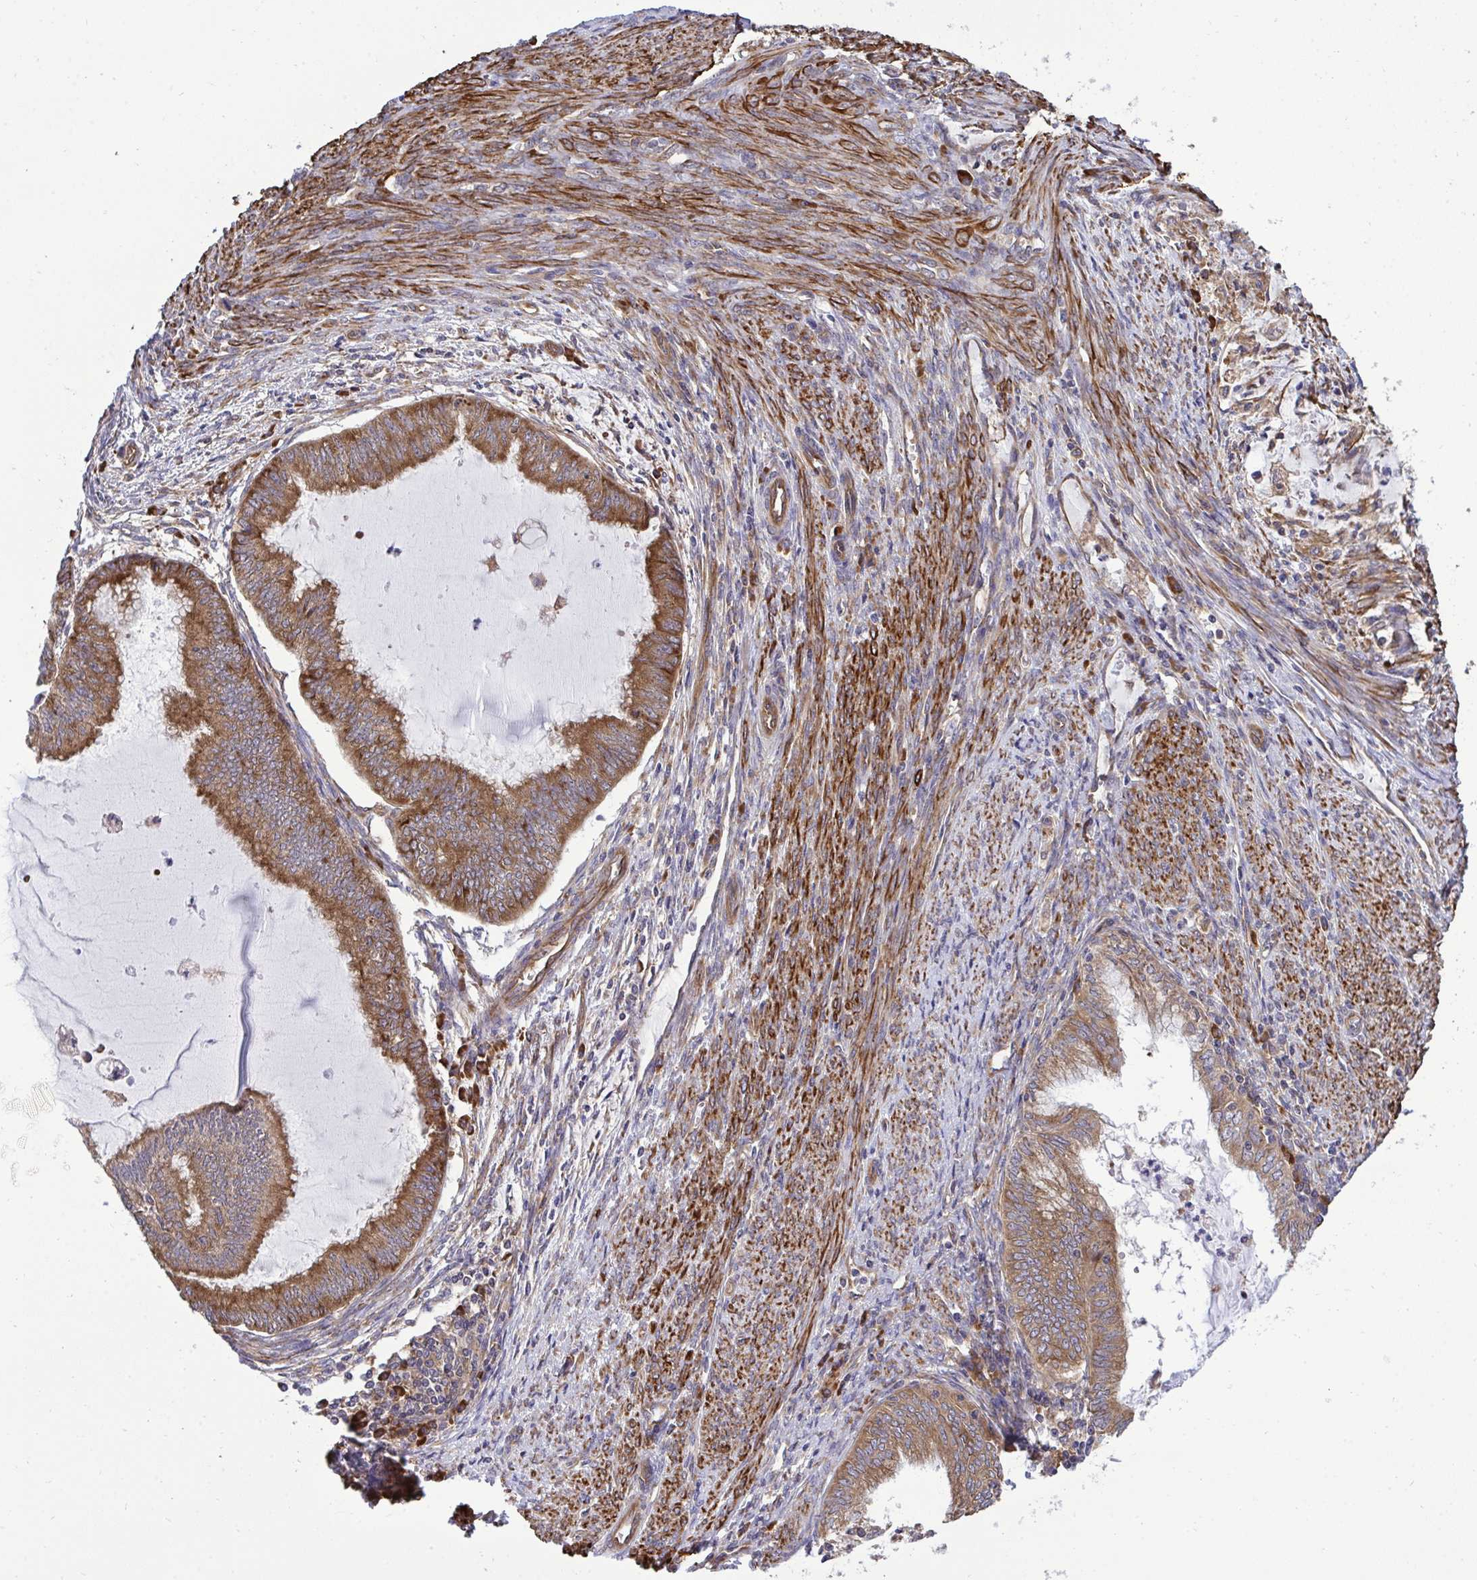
{"staining": {"intensity": "strong", "quantity": ">75%", "location": "cytoplasmic/membranous"}, "tissue": "endometrial cancer", "cell_type": "Tumor cells", "image_type": "cancer", "snomed": [{"axis": "morphology", "description": "Adenocarcinoma, NOS"}, {"axis": "topography", "description": "Endometrium"}], "caption": "A photomicrograph showing strong cytoplasmic/membranous positivity in approximately >75% of tumor cells in endometrial cancer (adenocarcinoma), as visualized by brown immunohistochemical staining.", "gene": "RPS15", "patient": {"sex": "female", "age": 79}}